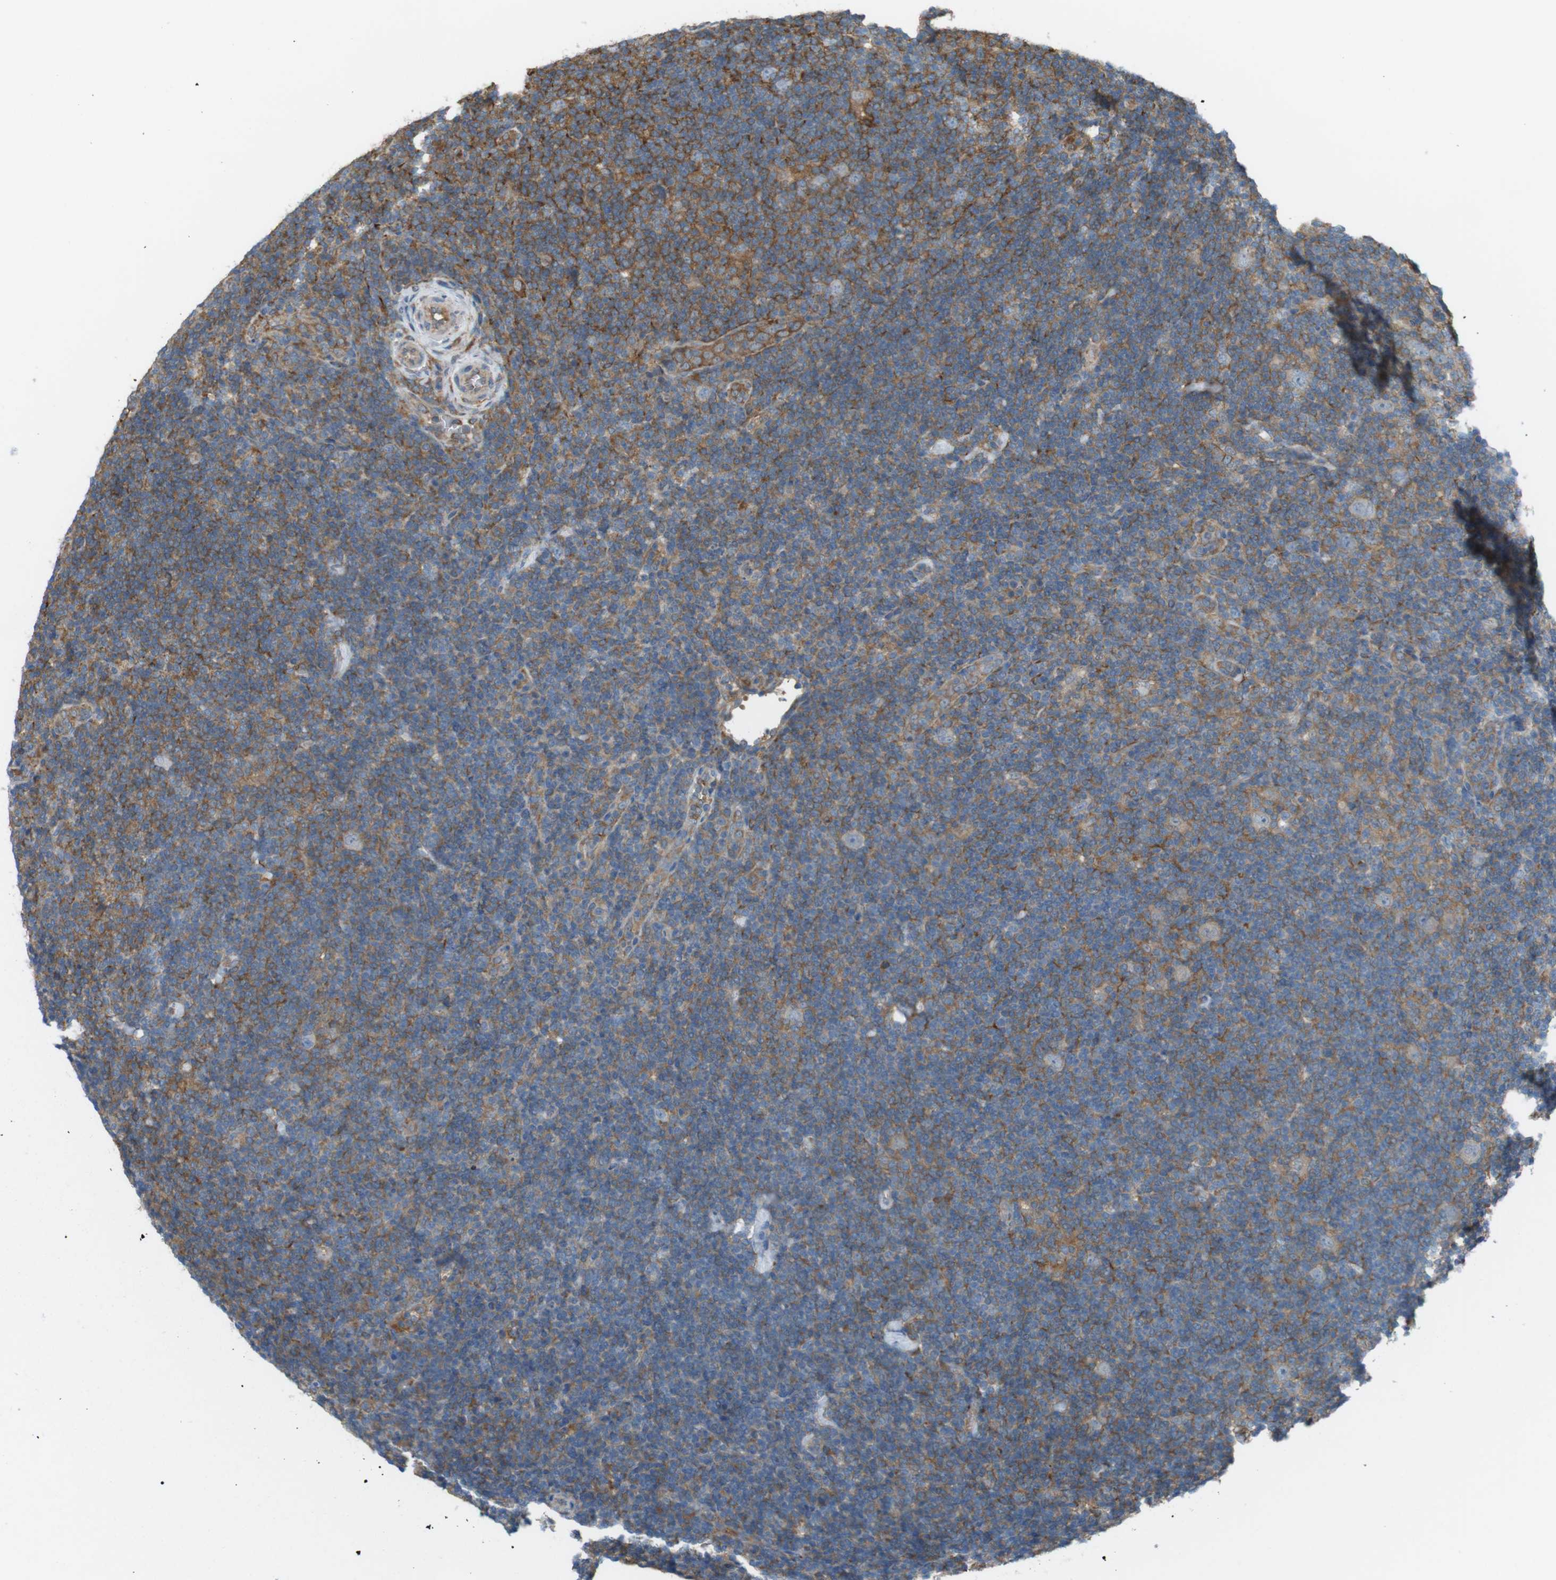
{"staining": {"intensity": "negative", "quantity": "none", "location": "none"}, "tissue": "lymphoma", "cell_type": "Tumor cells", "image_type": "cancer", "snomed": [{"axis": "morphology", "description": "Hodgkin's disease, NOS"}, {"axis": "topography", "description": "Lymph node"}], "caption": "This is an immunohistochemistry image of Hodgkin's disease. There is no positivity in tumor cells.", "gene": "PEPD", "patient": {"sex": "female", "age": 57}}